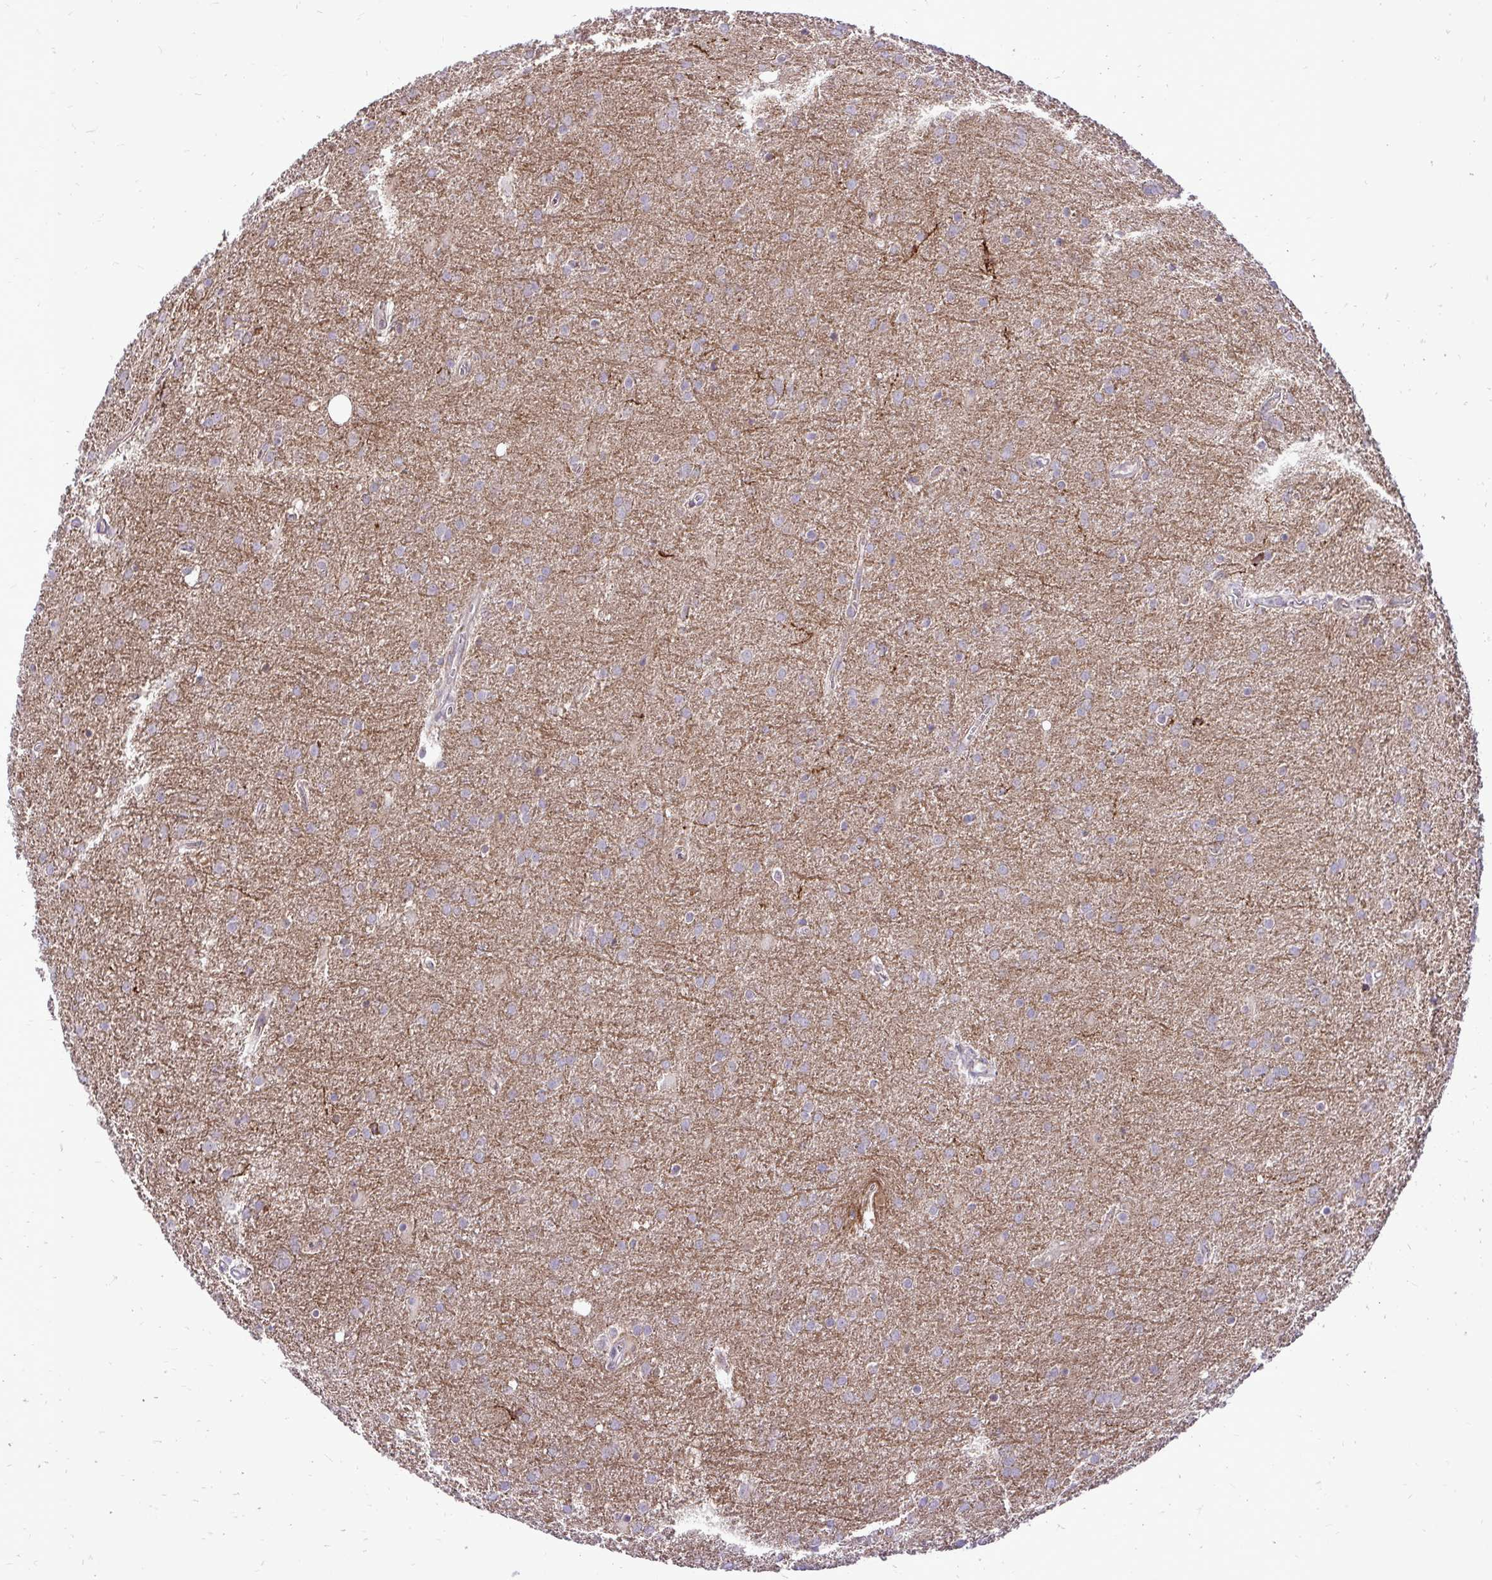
{"staining": {"intensity": "weak", "quantity": "25%-75%", "location": "cytoplasmic/membranous"}, "tissue": "glioma", "cell_type": "Tumor cells", "image_type": "cancer", "snomed": [{"axis": "morphology", "description": "Glioma, malignant, Low grade"}, {"axis": "topography", "description": "Brain"}], "caption": "The photomicrograph reveals immunohistochemical staining of glioma. There is weak cytoplasmic/membranous staining is seen in about 25%-75% of tumor cells.", "gene": "SPTBN2", "patient": {"sex": "female", "age": 32}}